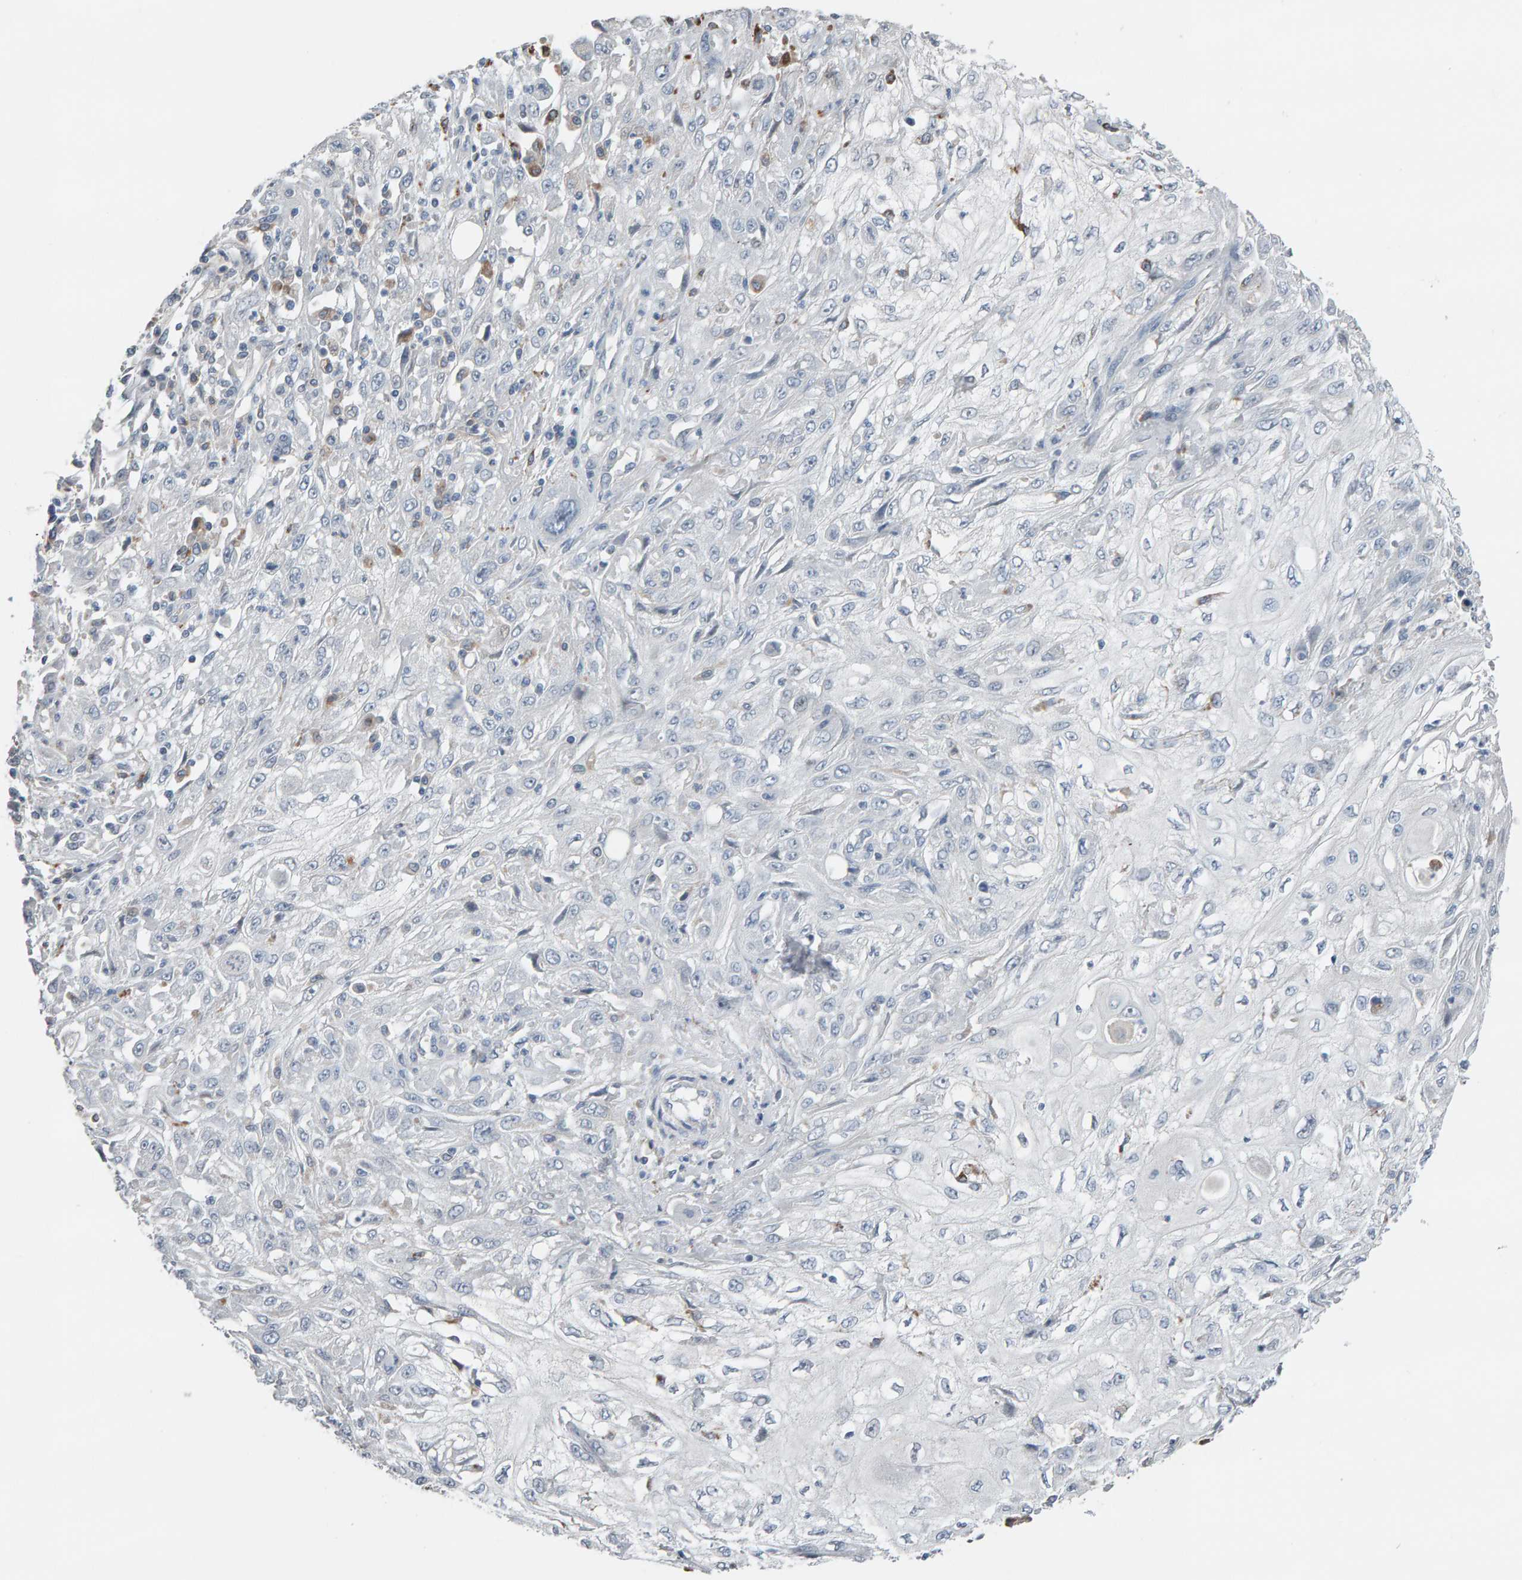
{"staining": {"intensity": "negative", "quantity": "none", "location": "none"}, "tissue": "skin cancer", "cell_type": "Tumor cells", "image_type": "cancer", "snomed": [{"axis": "morphology", "description": "Squamous cell carcinoma, NOS"}, {"axis": "morphology", "description": "Squamous cell carcinoma, metastatic, NOS"}, {"axis": "topography", "description": "Skin"}, {"axis": "topography", "description": "Lymph node"}], "caption": "Micrograph shows no protein positivity in tumor cells of skin squamous cell carcinoma tissue. (DAB immunohistochemistry with hematoxylin counter stain).", "gene": "IPPK", "patient": {"sex": "male", "age": 75}}